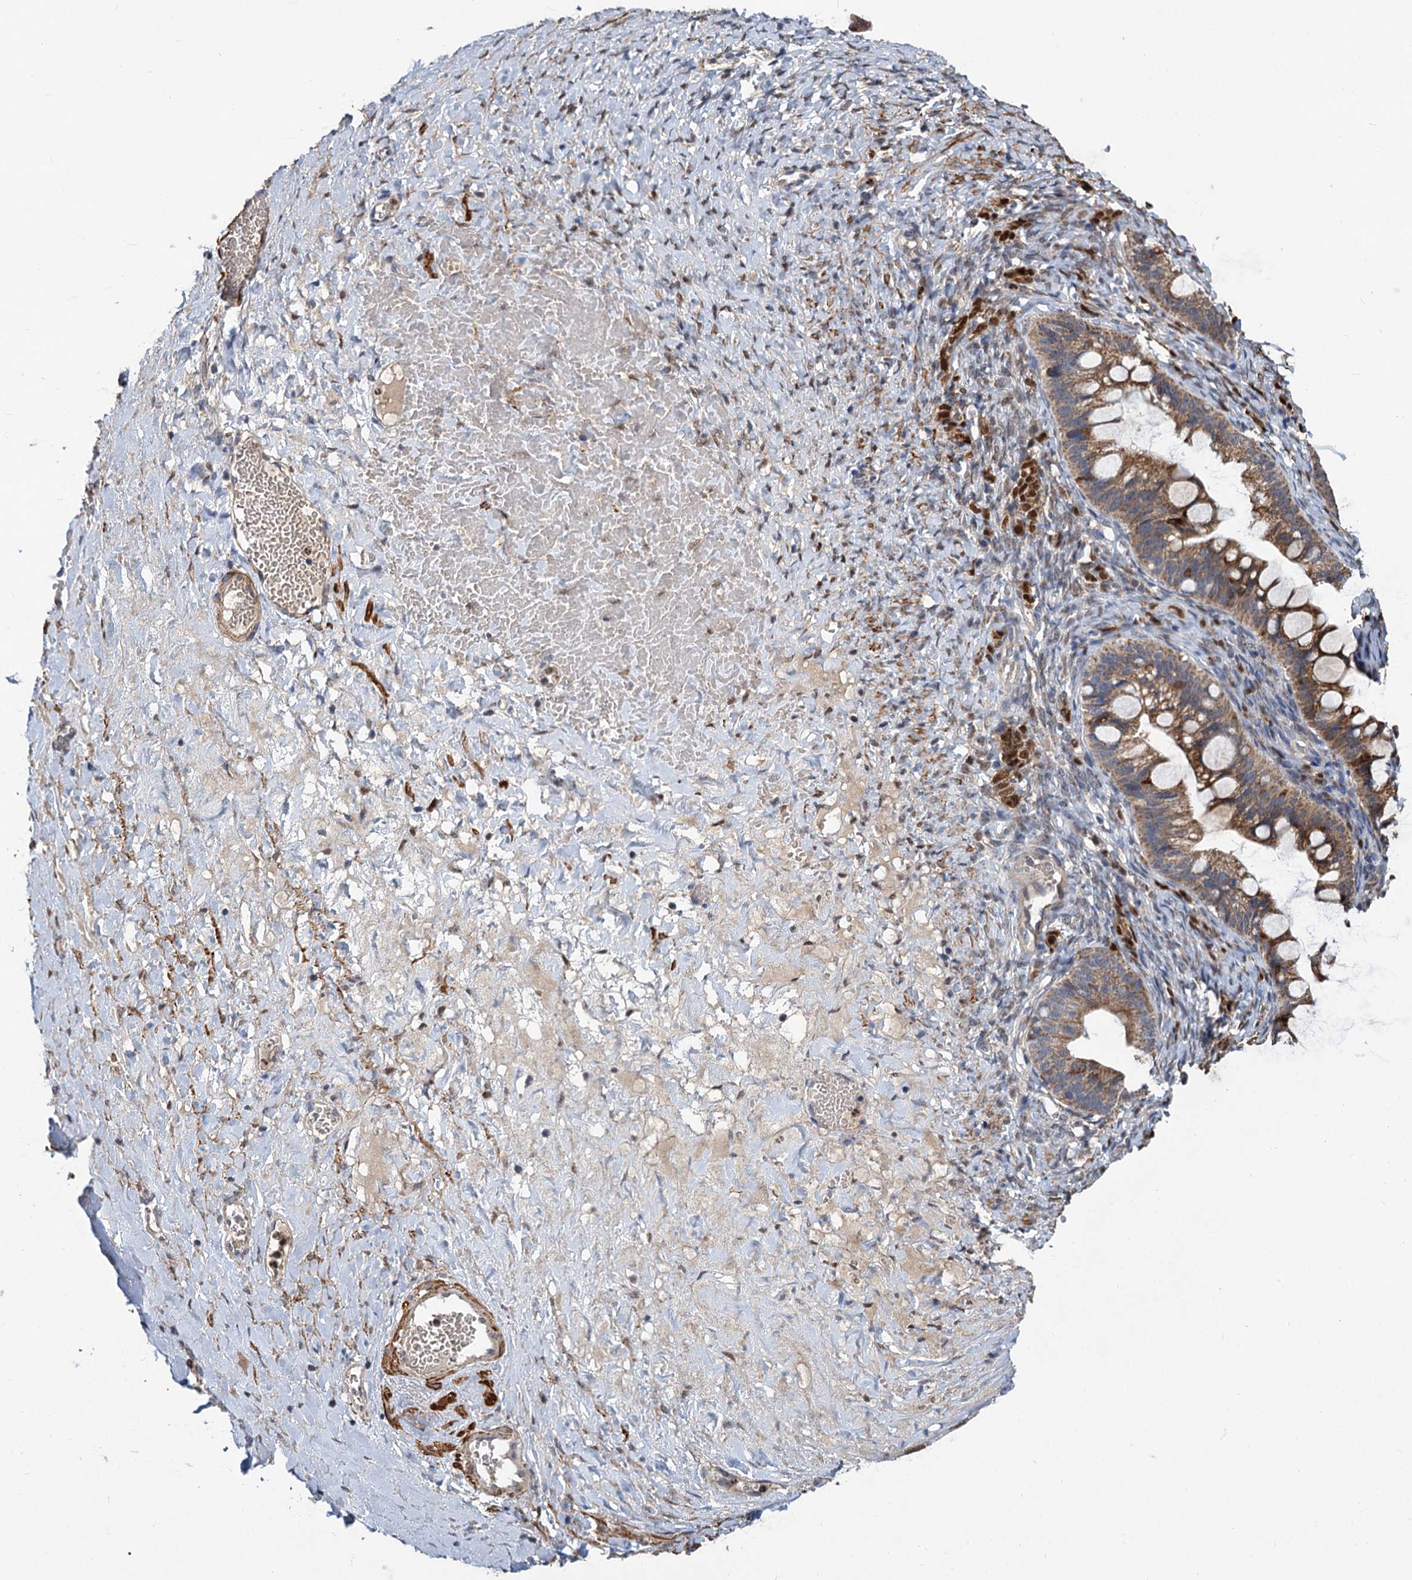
{"staining": {"intensity": "moderate", "quantity": ">75%", "location": "cytoplasmic/membranous"}, "tissue": "ovarian cancer", "cell_type": "Tumor cells", "image_type": "cancer", "snomed": [{"axis": "morphology", "description": "Cystadenocarcinoma, mucinous, NOS"}, {"axis": "topography", "description": "Ovary"}], "caption": "About >75% of tumor cells in ovarian mucinous cystadenocarcinoma reveal moderate cytoplasmic/membranous protein positivity as visualized by brown immunohistochemical staining.", "gene": "ALKBH7", "patient": {"sex": "female", "age": 73}}